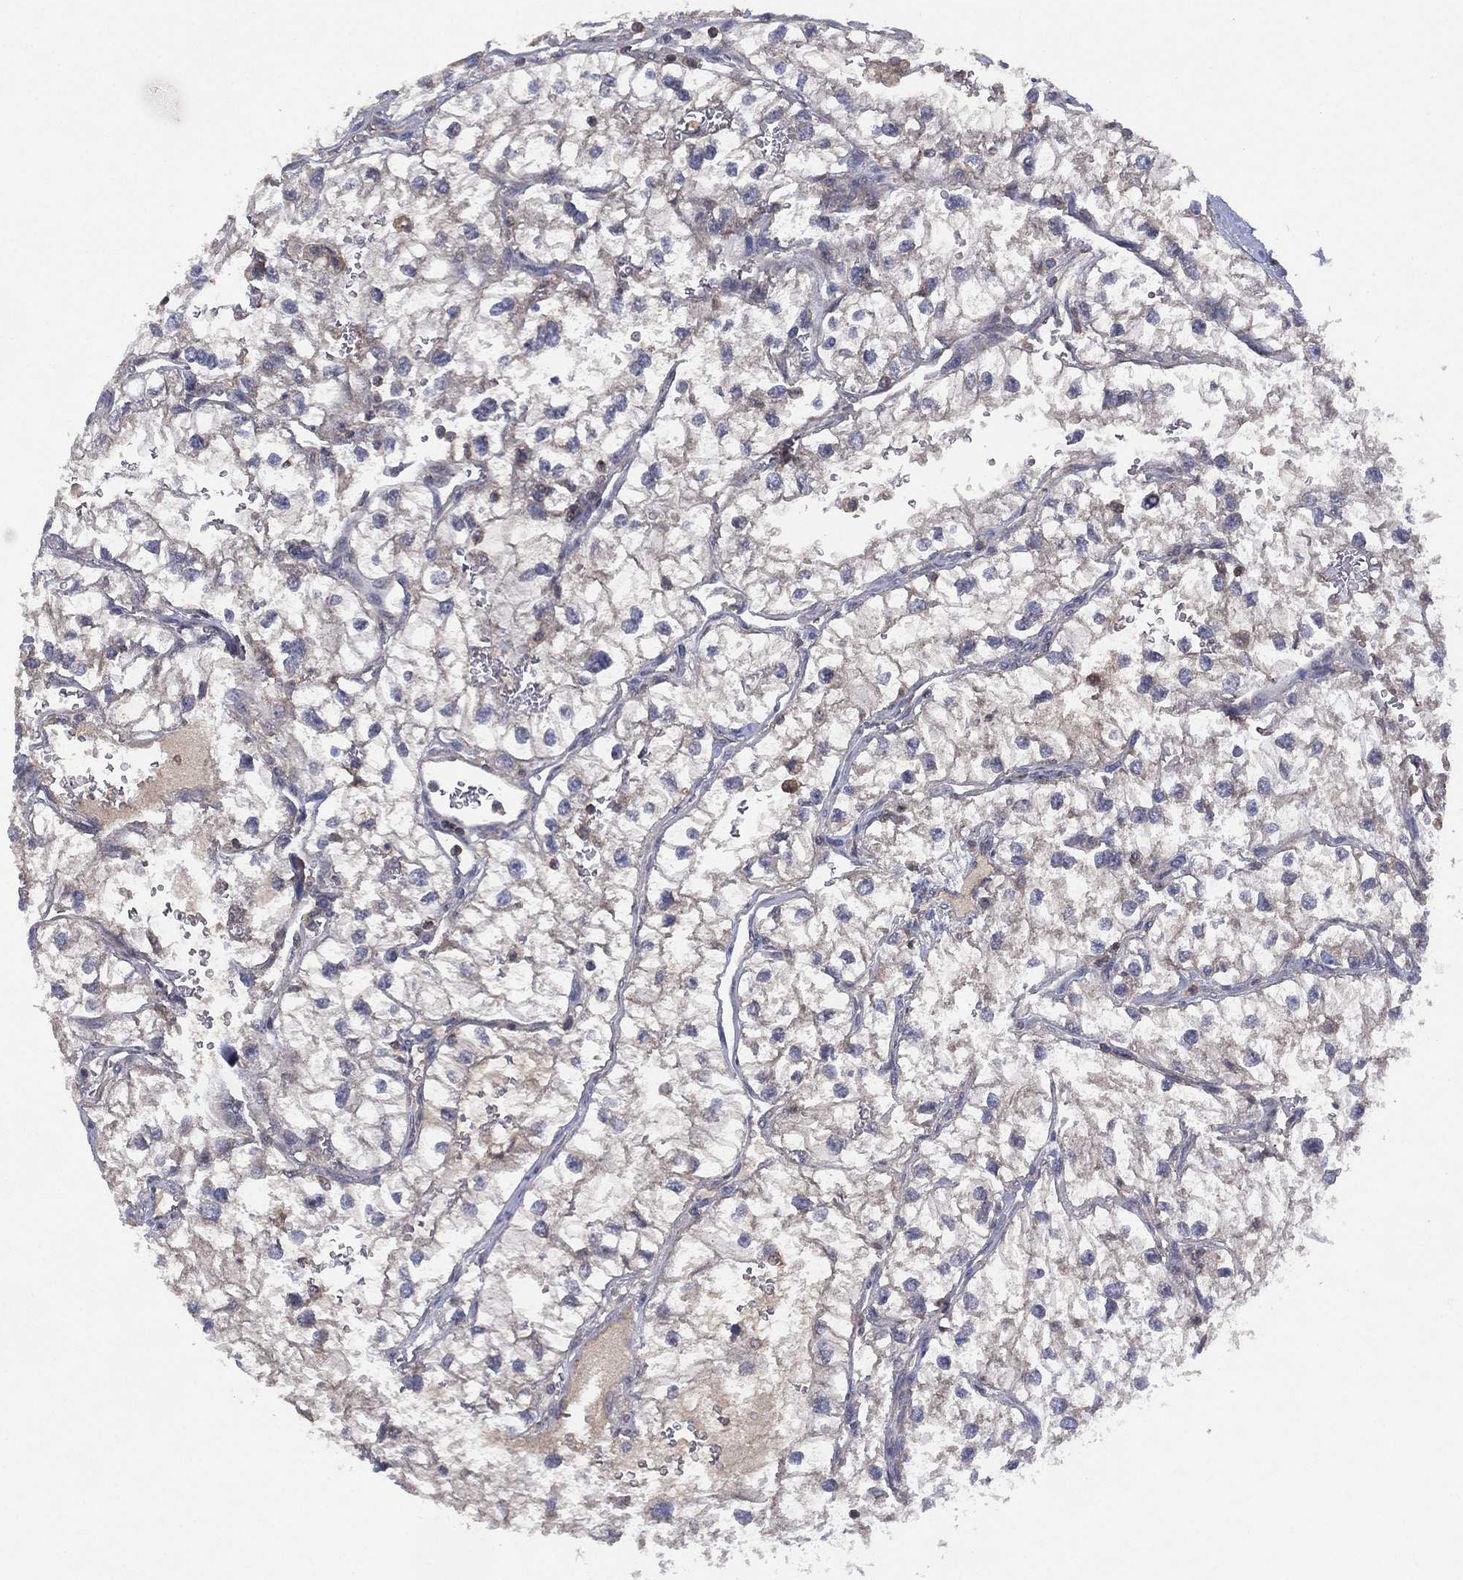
{"staining": {"intensity": "negative", "quantity": "none", "location": "none"}, "tissue": "renal cancer", "cell_type": "Tumor cells", "image_type": "cancer", "snomed": [{"axis": "morphology", "description": "Adenocarcinoma, NOS"}, {"axis": "topography", "description": "Kidney"}], "caption": "High magnification brightfield microscopy of renal cancer (adenocarcinoma) stained with DAB (3,3'-diaminobenzidine) (brown) and counterstained with hematoxylin (blue): tumor cells show no significant positivity.", "gene": "DOCK8", "patient": {"sex": "male", "age": 59}}